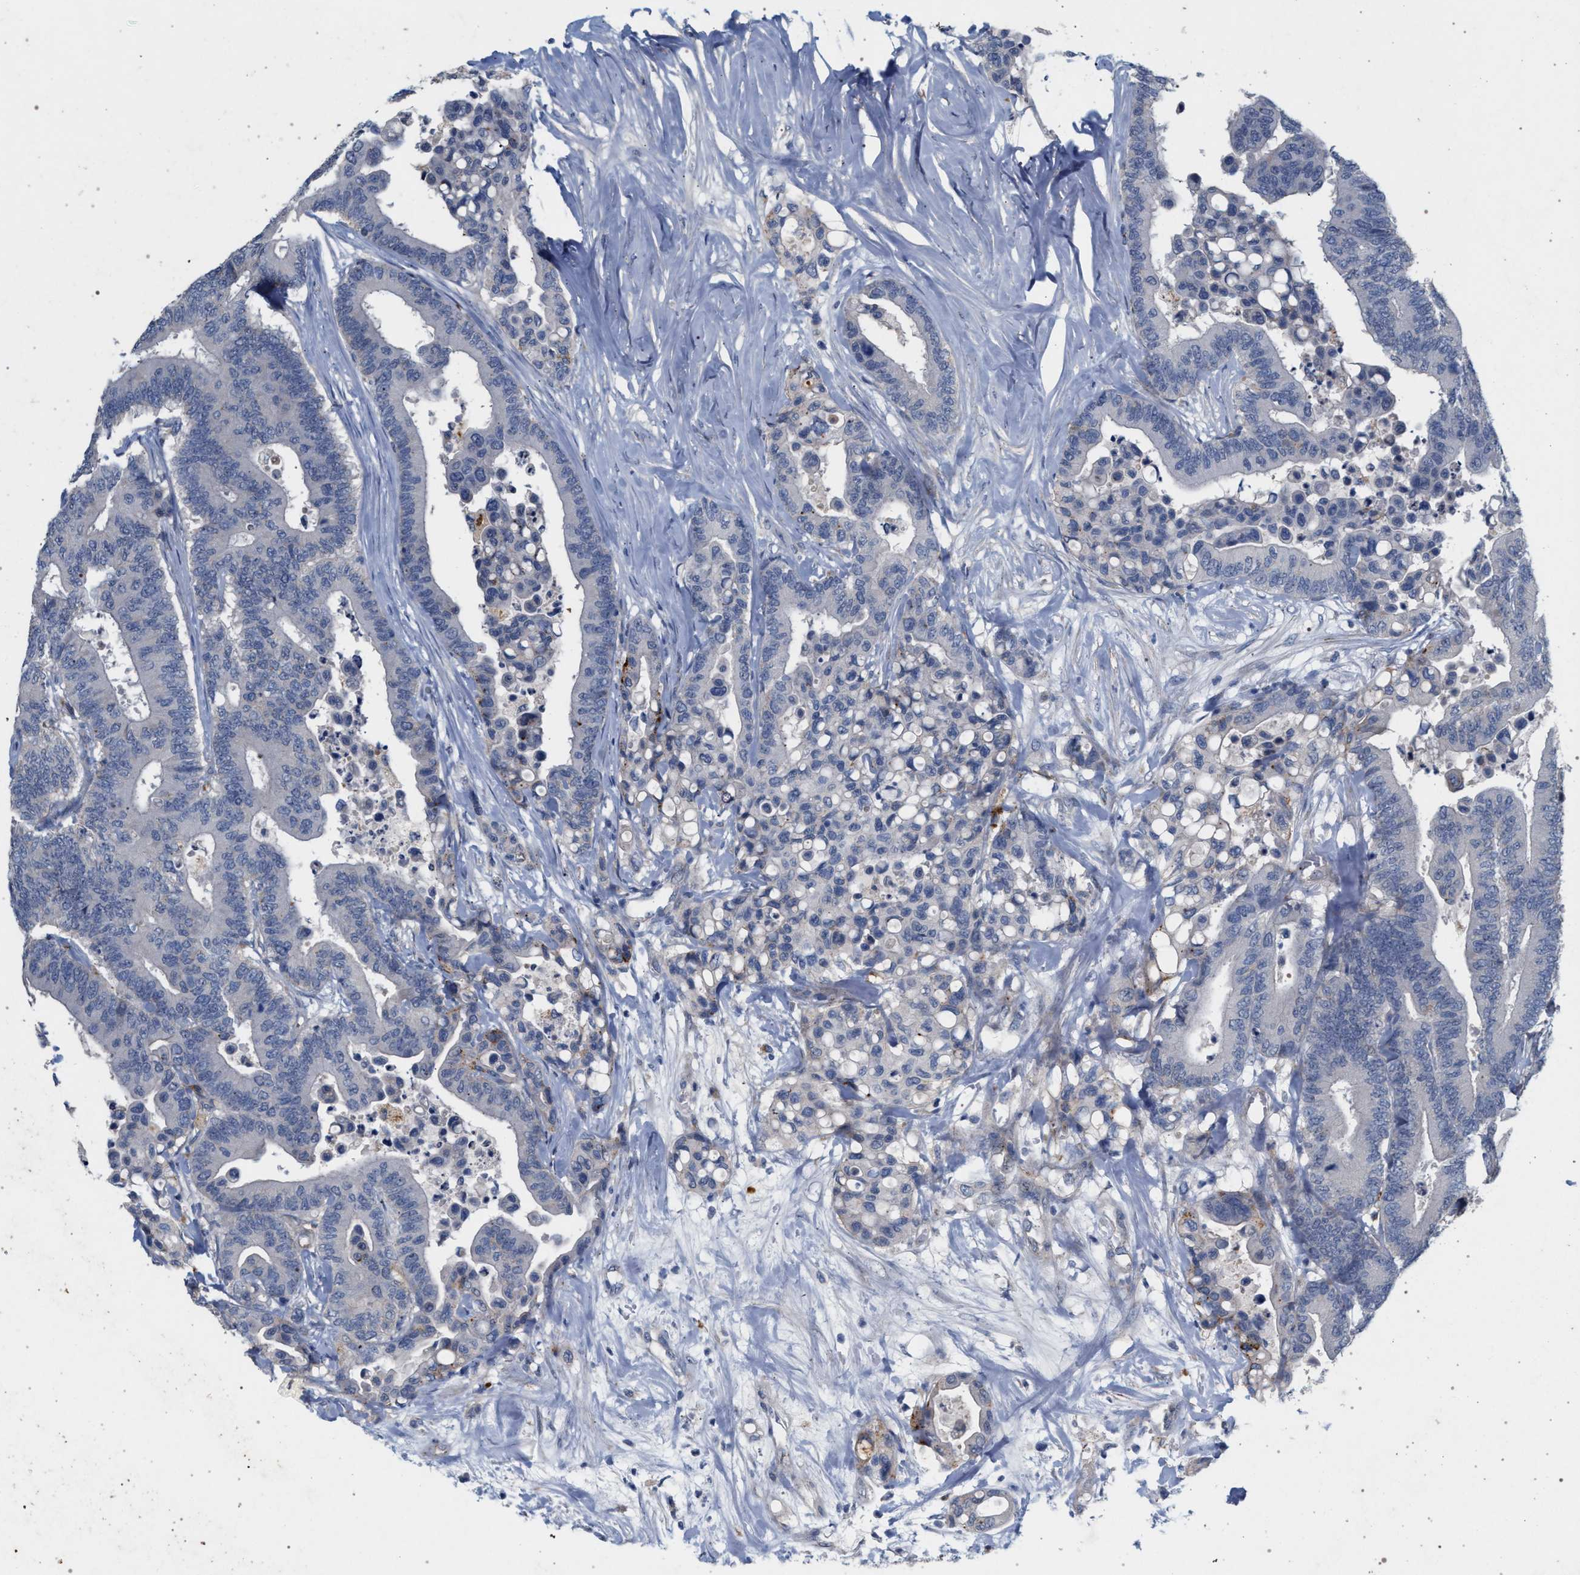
{"staining": {"intensity": "negative", "quantity": "none", "location": "none"}, "tissue": "colorectal cancer", "cell_type": "Tumor cells", "image_type": "cancer", "snomed": [{"axis": "morphology", "description": "Normal tissue, NOS"}, {"axis": "morphology", "description": "Adenocarcinoma, NOS"}, {"axis": "topography", "description": "Colon"}], "caption": "Protein analysis of adenocarcinoma (colorectal) displays no significant expression in tumor cells.", "gene": "MAMDC2", "patient": {"sex": "male", "age": 82}}